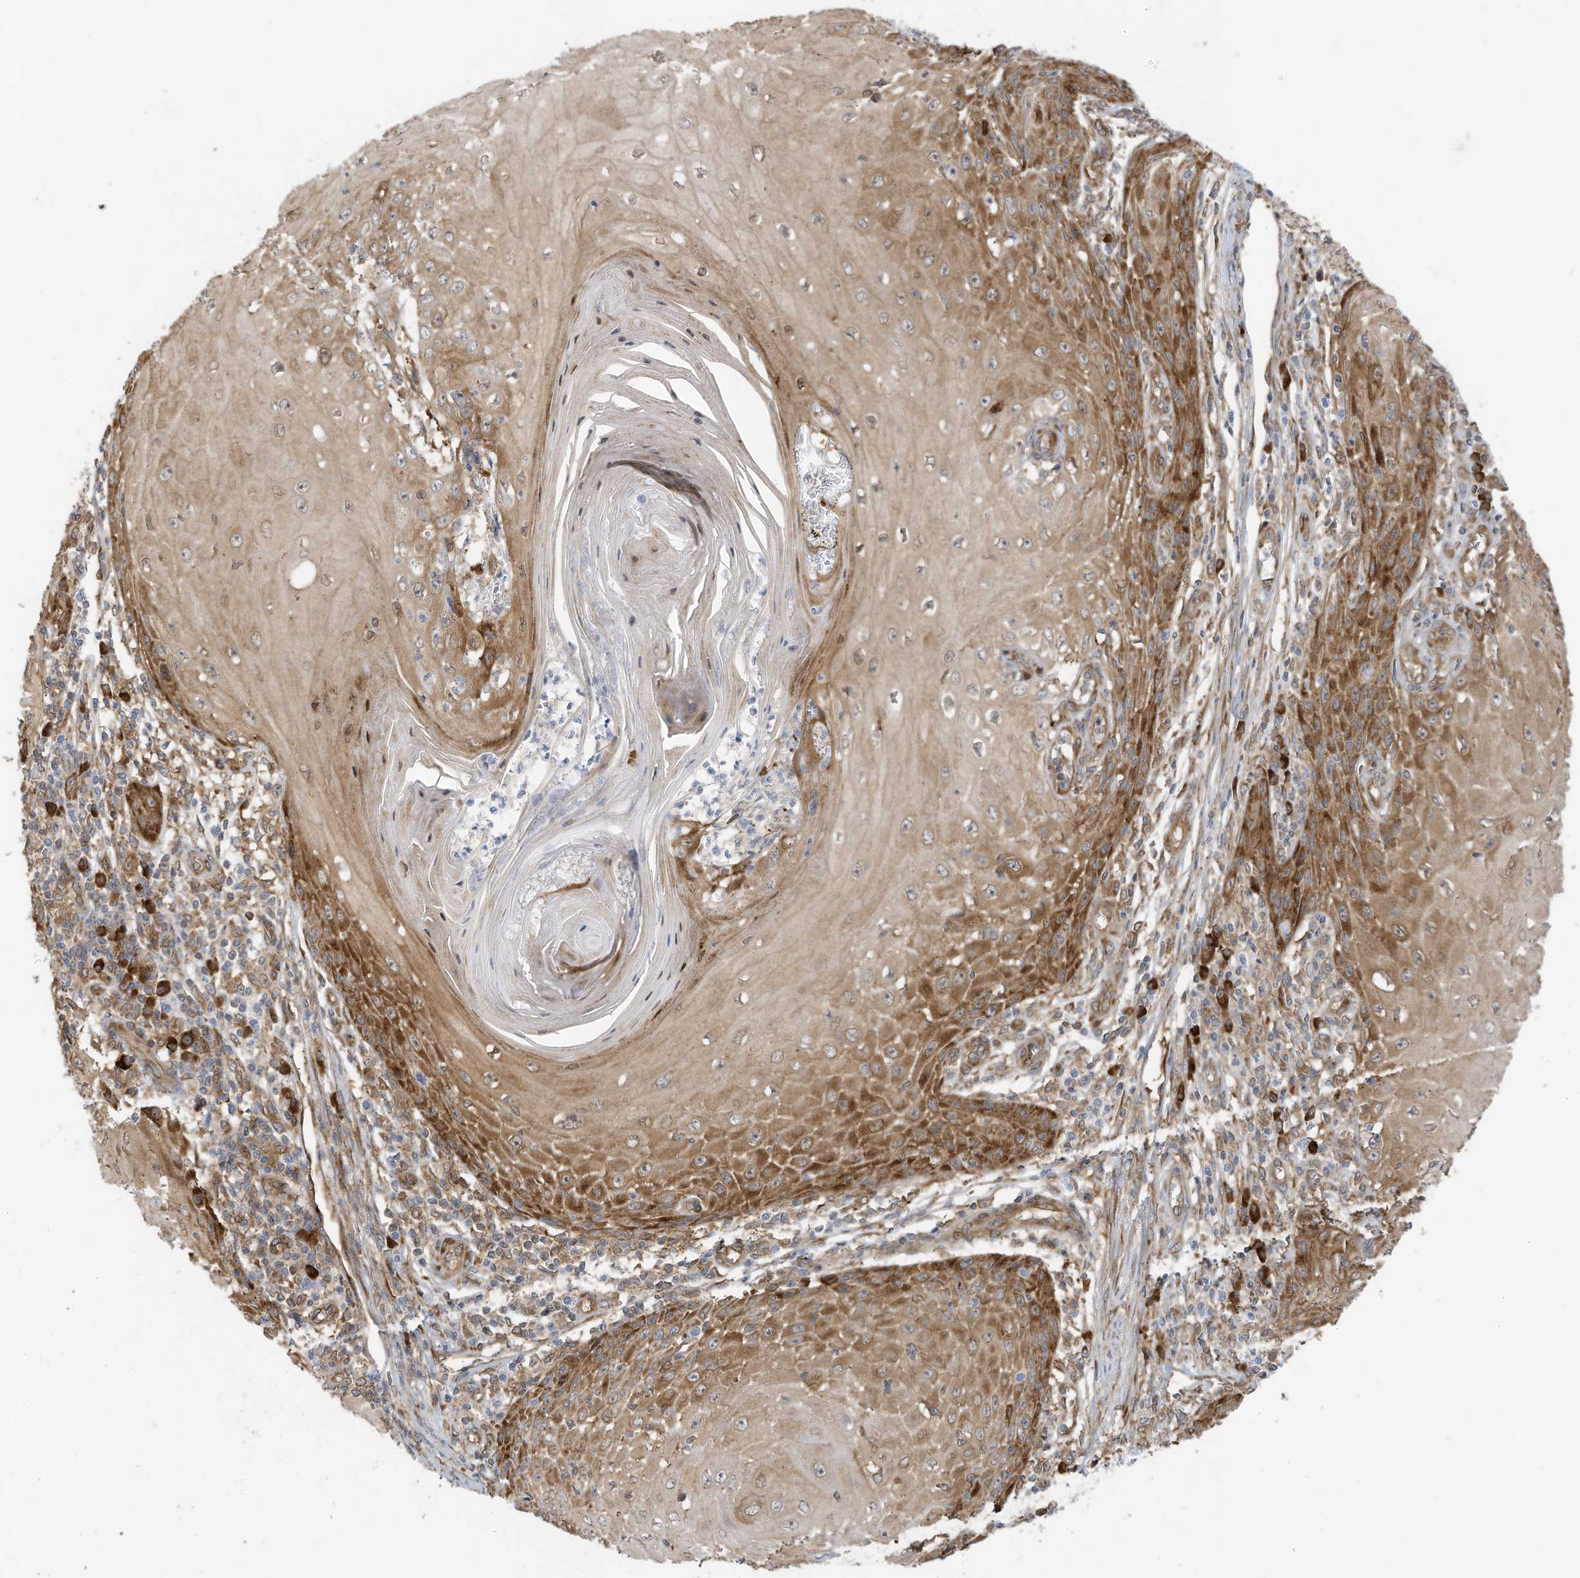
{"staining": {"intensity": "moderate", "quantity": "25%-75%", "location": "cytoplasmic/membranous"}, "tissue": "skin cancer", "cell_type": "Tumor cells", "image_type": "cancer", "snomed": [{"axis": "morphology", "description": "Squamous cell carcinoma, NOS"}, {"axis": "topography", "description": "Skin"}], "caption": "Approximately 25%-75% of tumor cells in human skin cancer show moderate cytoplasmic/membranous protein expression as visualized by brown immunohistochemical staining.", "gene": "USE1", "patient": {"sex": "female", "age": 73}}